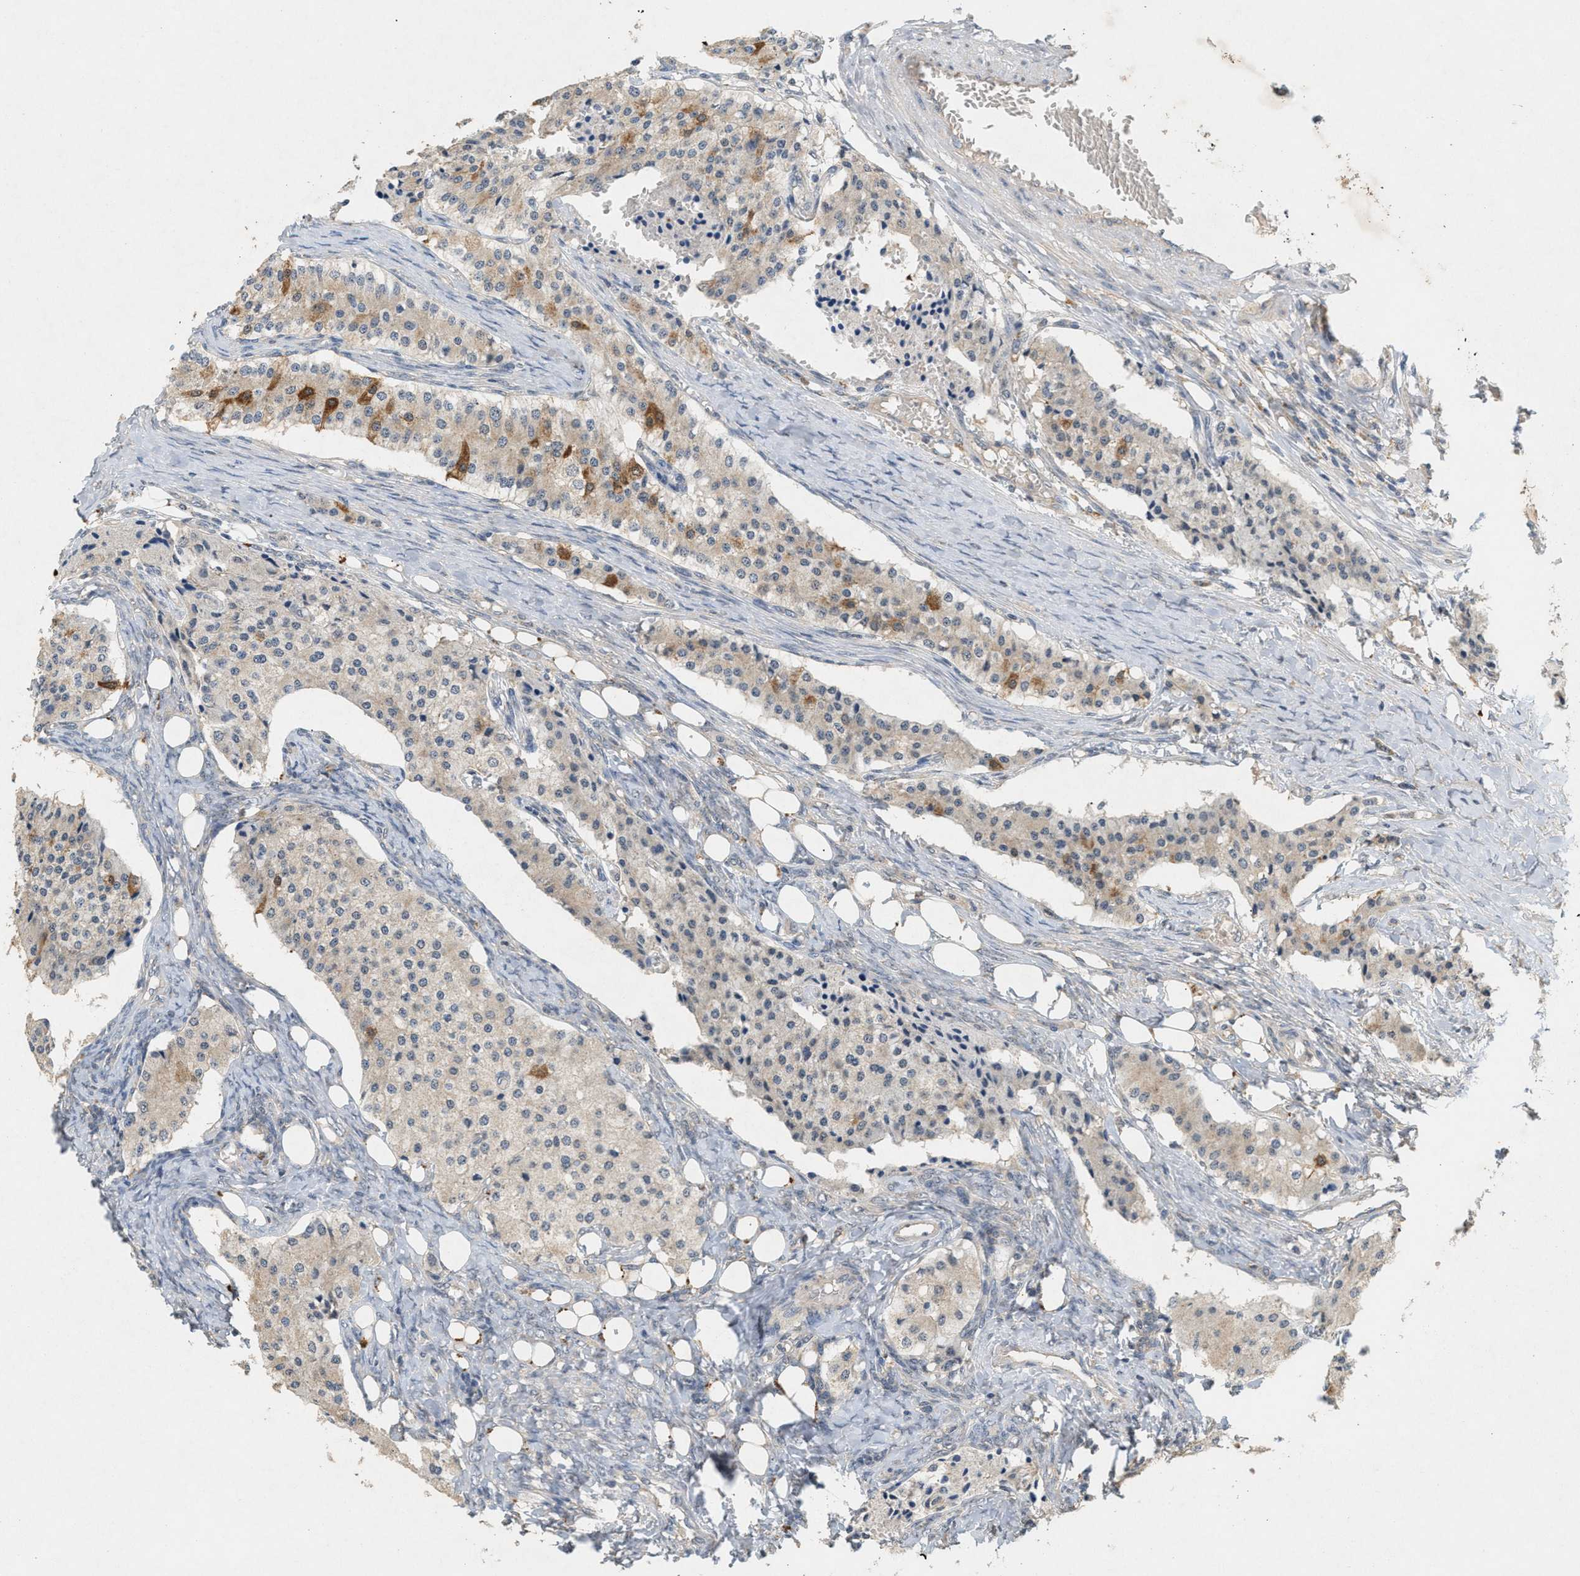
{"staining": {"intensity": "moderate", "quantity": "<25%", "location": "cytoplasmic/membranous"}, "tissue": "carcinoid", "cell_type": "Tumor cells", "image_type": "cancer", "snomed": [{"axis": "morphology", "description": "Carcinoid, malignant, NOS"}, {"axis": "topography", "description": "Colon"}], "caption": "A high-resolution image shows IHC staining of carcinoid, which shows moderate cytoplasmic/membranous staining in approximately <25% of tumor cells.", "gene": "DCAF7", "patient": {"sex": "female", "age": 52}}